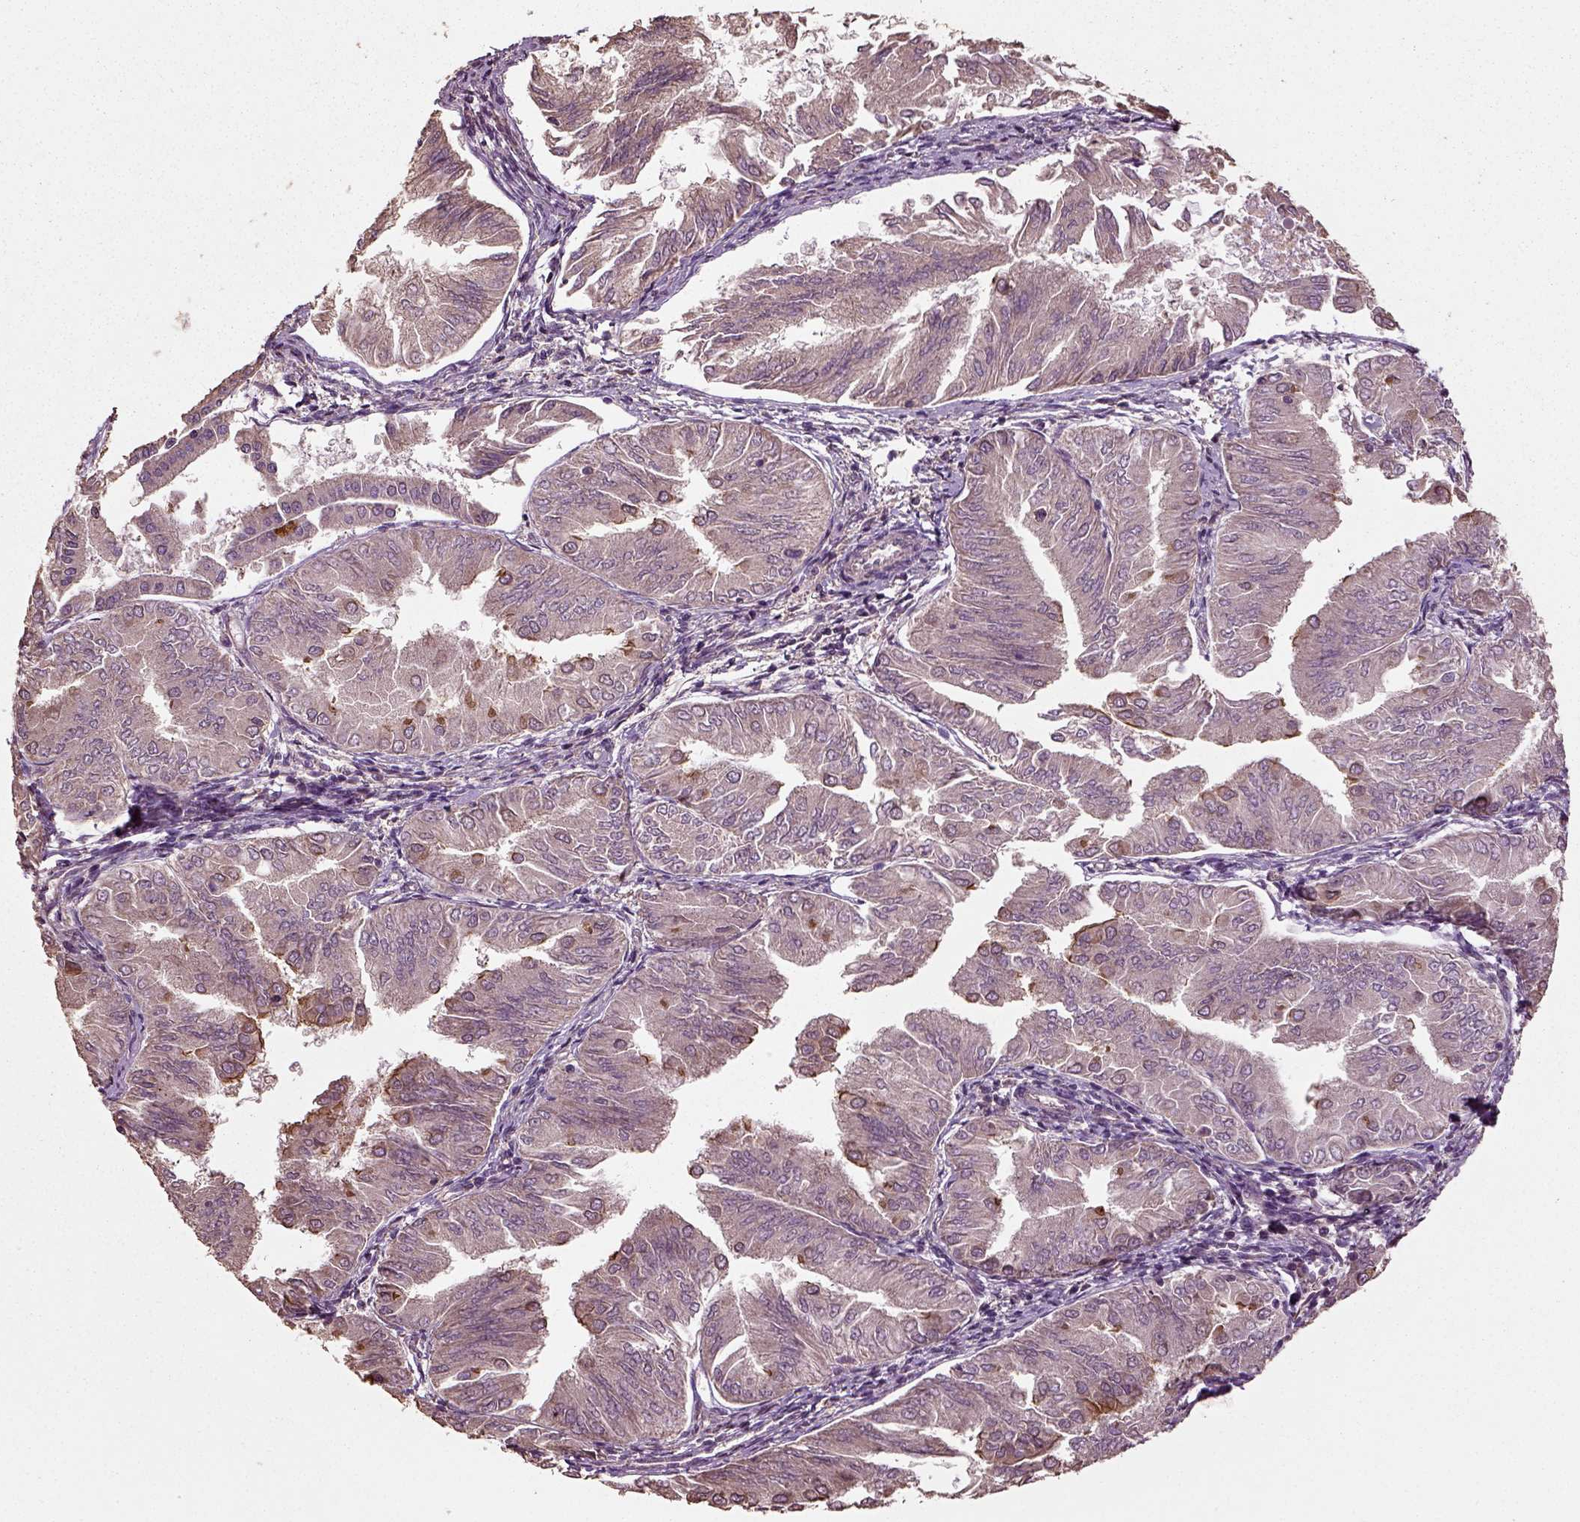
{"staining": {"intensity": "moderate", "quantity": ">75%", "location": "cytoplasmic/membranous"}, "tissue": "endometrial cancer", "cell_type": "Tumor cells", "image_type": "cancer", "snomed": [{"axis": "morphology", "description": "Adenocarcinoma, NOS"}, {"axis": "topography", "description": "Endometrium"}], "caption": "This is a micrograph of immunohistochemistry (IHC) staining of endometrial adenocarcinoma, which shows moderate expression in the cytoplasmic/membranous of tumor cells.", "gene": "ERV3-1", "patient": {"sex": "female", "age": 53}}